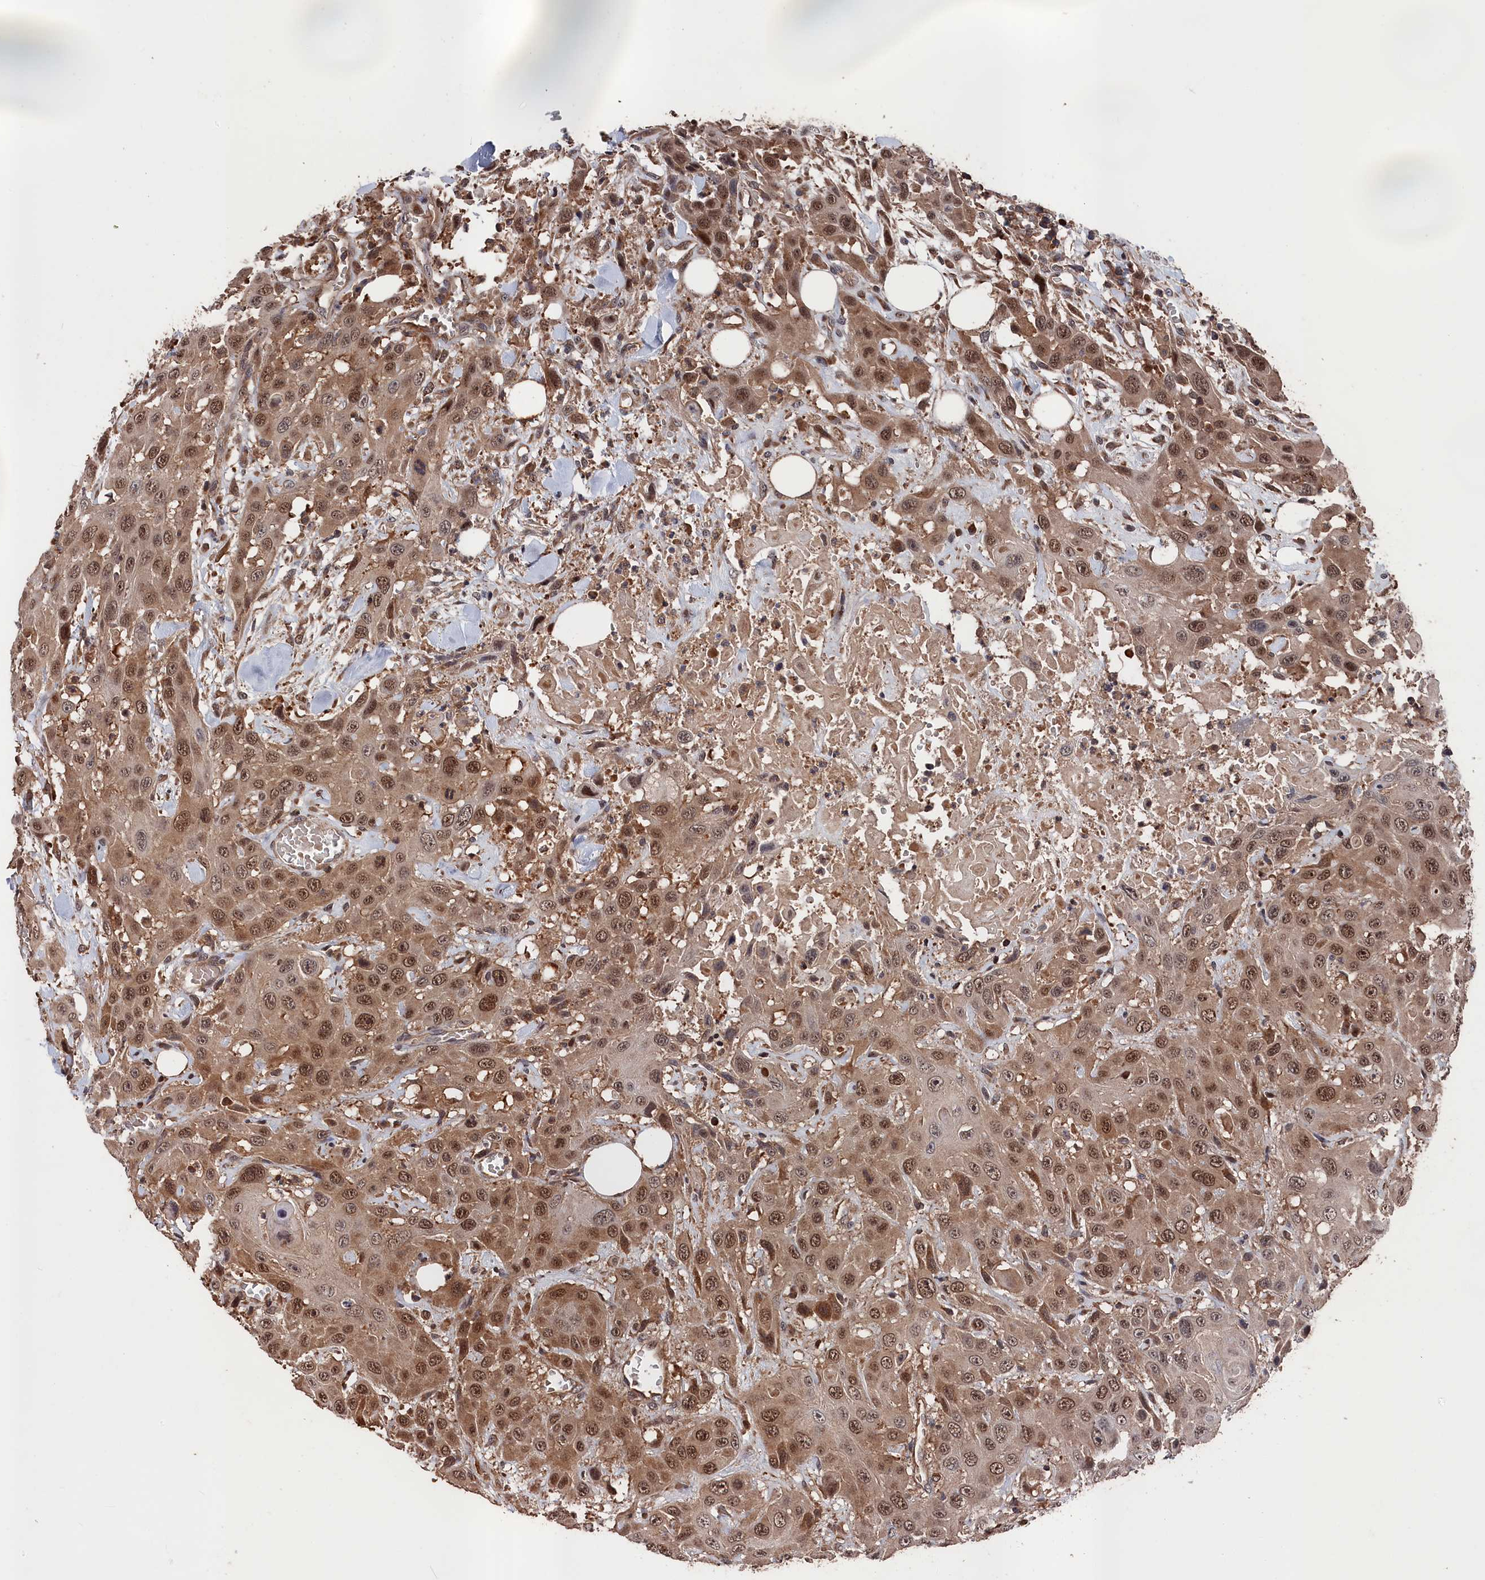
{"staining": {"intensity": "moderate", "quantity": ">75%", "location": "cytoplasmic/membranous,nuclear"}, "tissue": "head and neck cancer", "cell_type": "Tumor cells", "image_type": "cancer", "snomed": [{"axis": "morphology", "description": "Squamous cell carcinoma, NOS"}, {"axis": "topography", "description": "Head-Neck"}], "caption": "Moderate cytoplasmic/membranous and nuclear protein staining is present in approximately >75% of tumor cells in head and neck cancer.", "gene": "RMI2", "patient": {"sex": "male", "age": 81}}